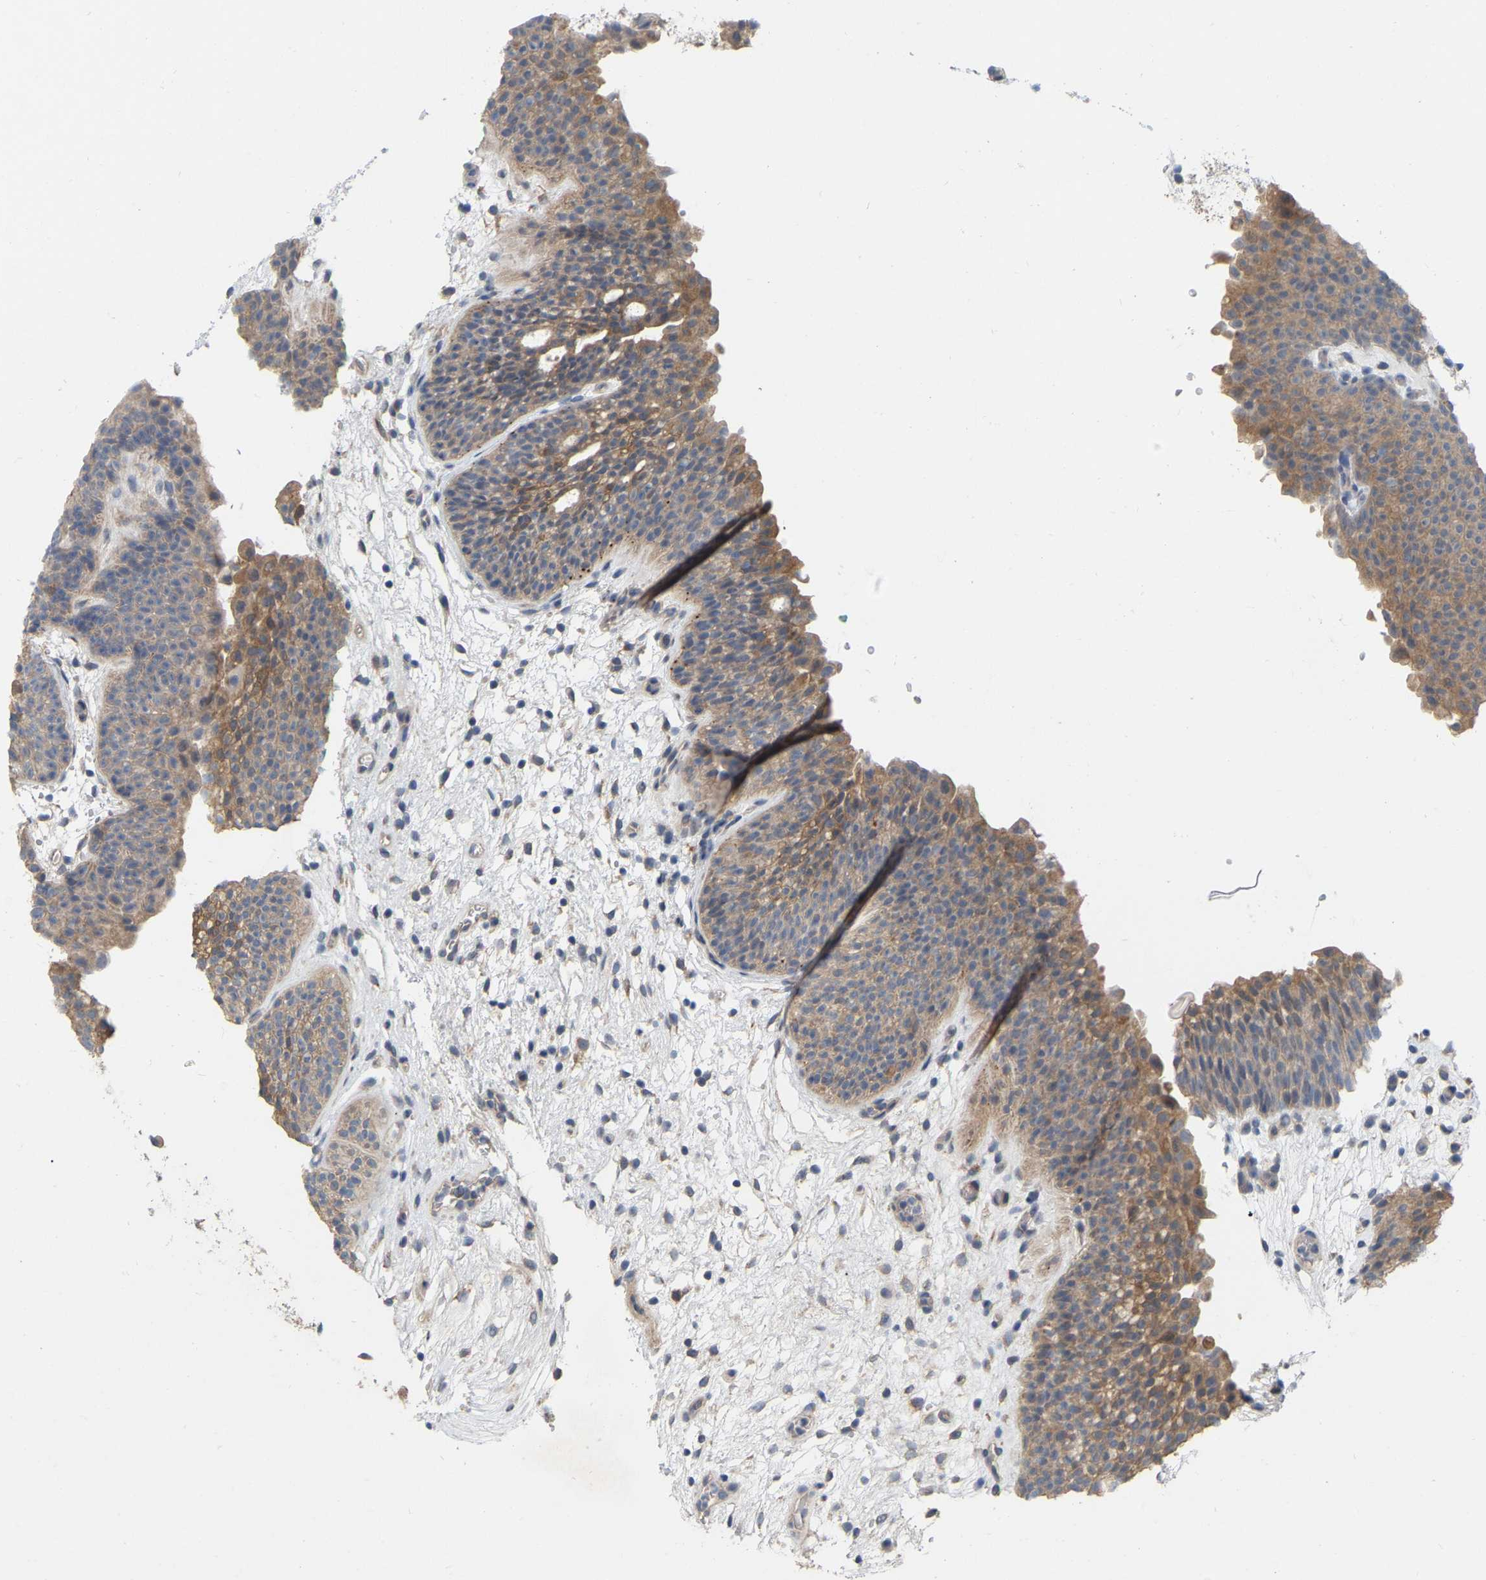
{"staining": {"intensity": "moderate", "quantity": ">75%", "location": "cytoplasmic/membranous"}, "tissue": "urinary bladder", "cell_type": "Urothelial cells", "image_type": "normal", "snomed": [{"axis": "morphology", "description": "Normal tissue, NOS"}, {"axis": "topography", "description": "Urinary bladder"}], "caption": "Human urinary bladder stained with a brown dye exhibits moderate cytoplasmic/membranous positive positivity in approximately >75% of urothelial cells.", "gene": "SSH1", "patient": {"sex": "male", "age": 37}}